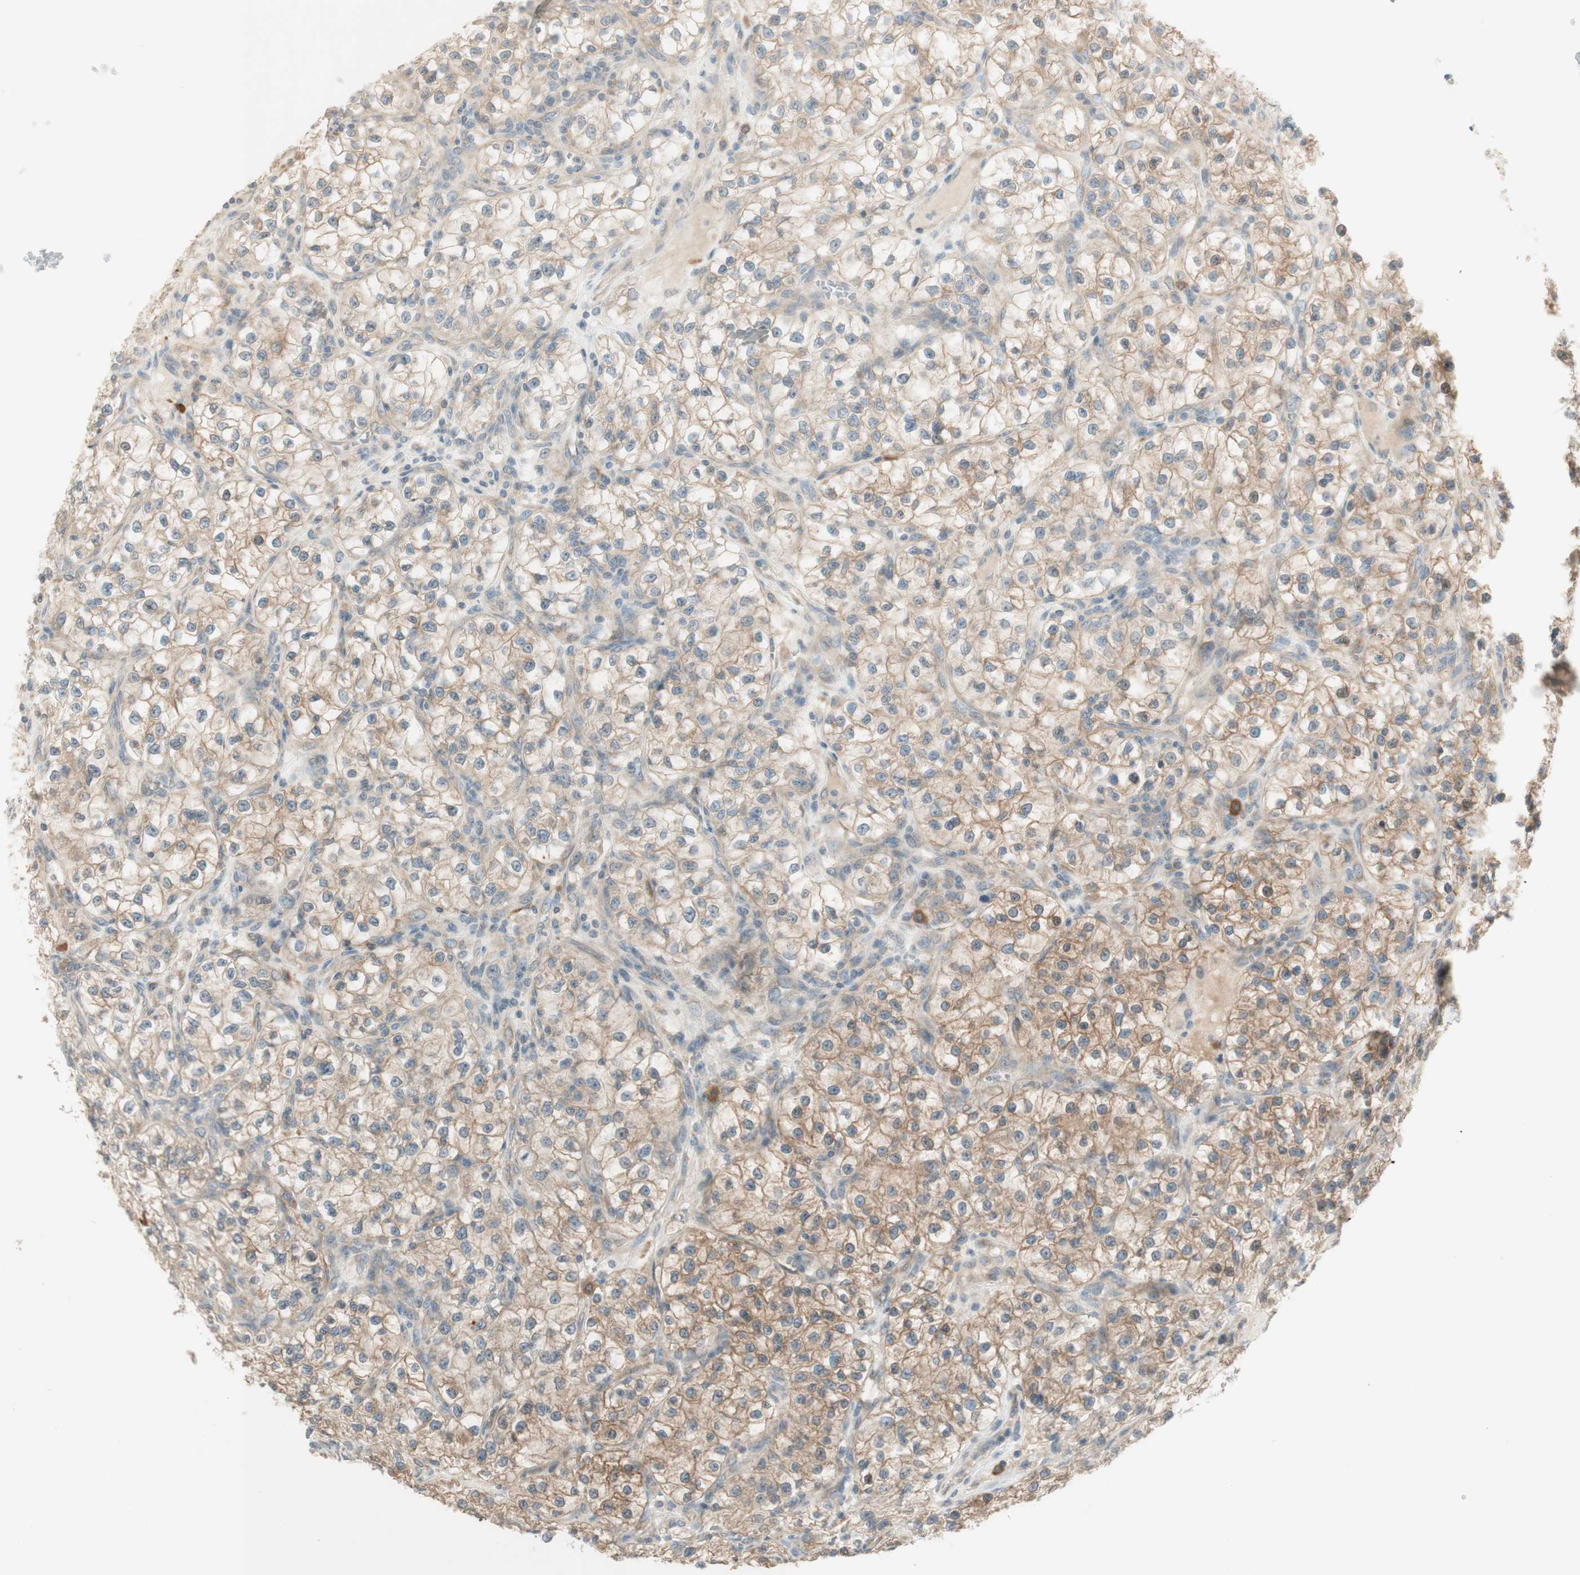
{"staining": {"intensity": "moderate", "quantity": ">75%", "location": "cytoplasmic/membranous"}, "tissue": "renal cancer", "cell_type": "Tumor cells", "image_type": "cancer", "snomed": [{"axis": "morphology", "description": "Adenocarcinoma, NOS"}, {"axis": "topography", "description": "Kidney"}], "caption": "Moderate cytoplasmic/membranous expression is seen in about >75% of tumor cells in renal adenocarcinoma.", "gene": "CLCN2", "patient": {"sex": "female", "age": 57}}